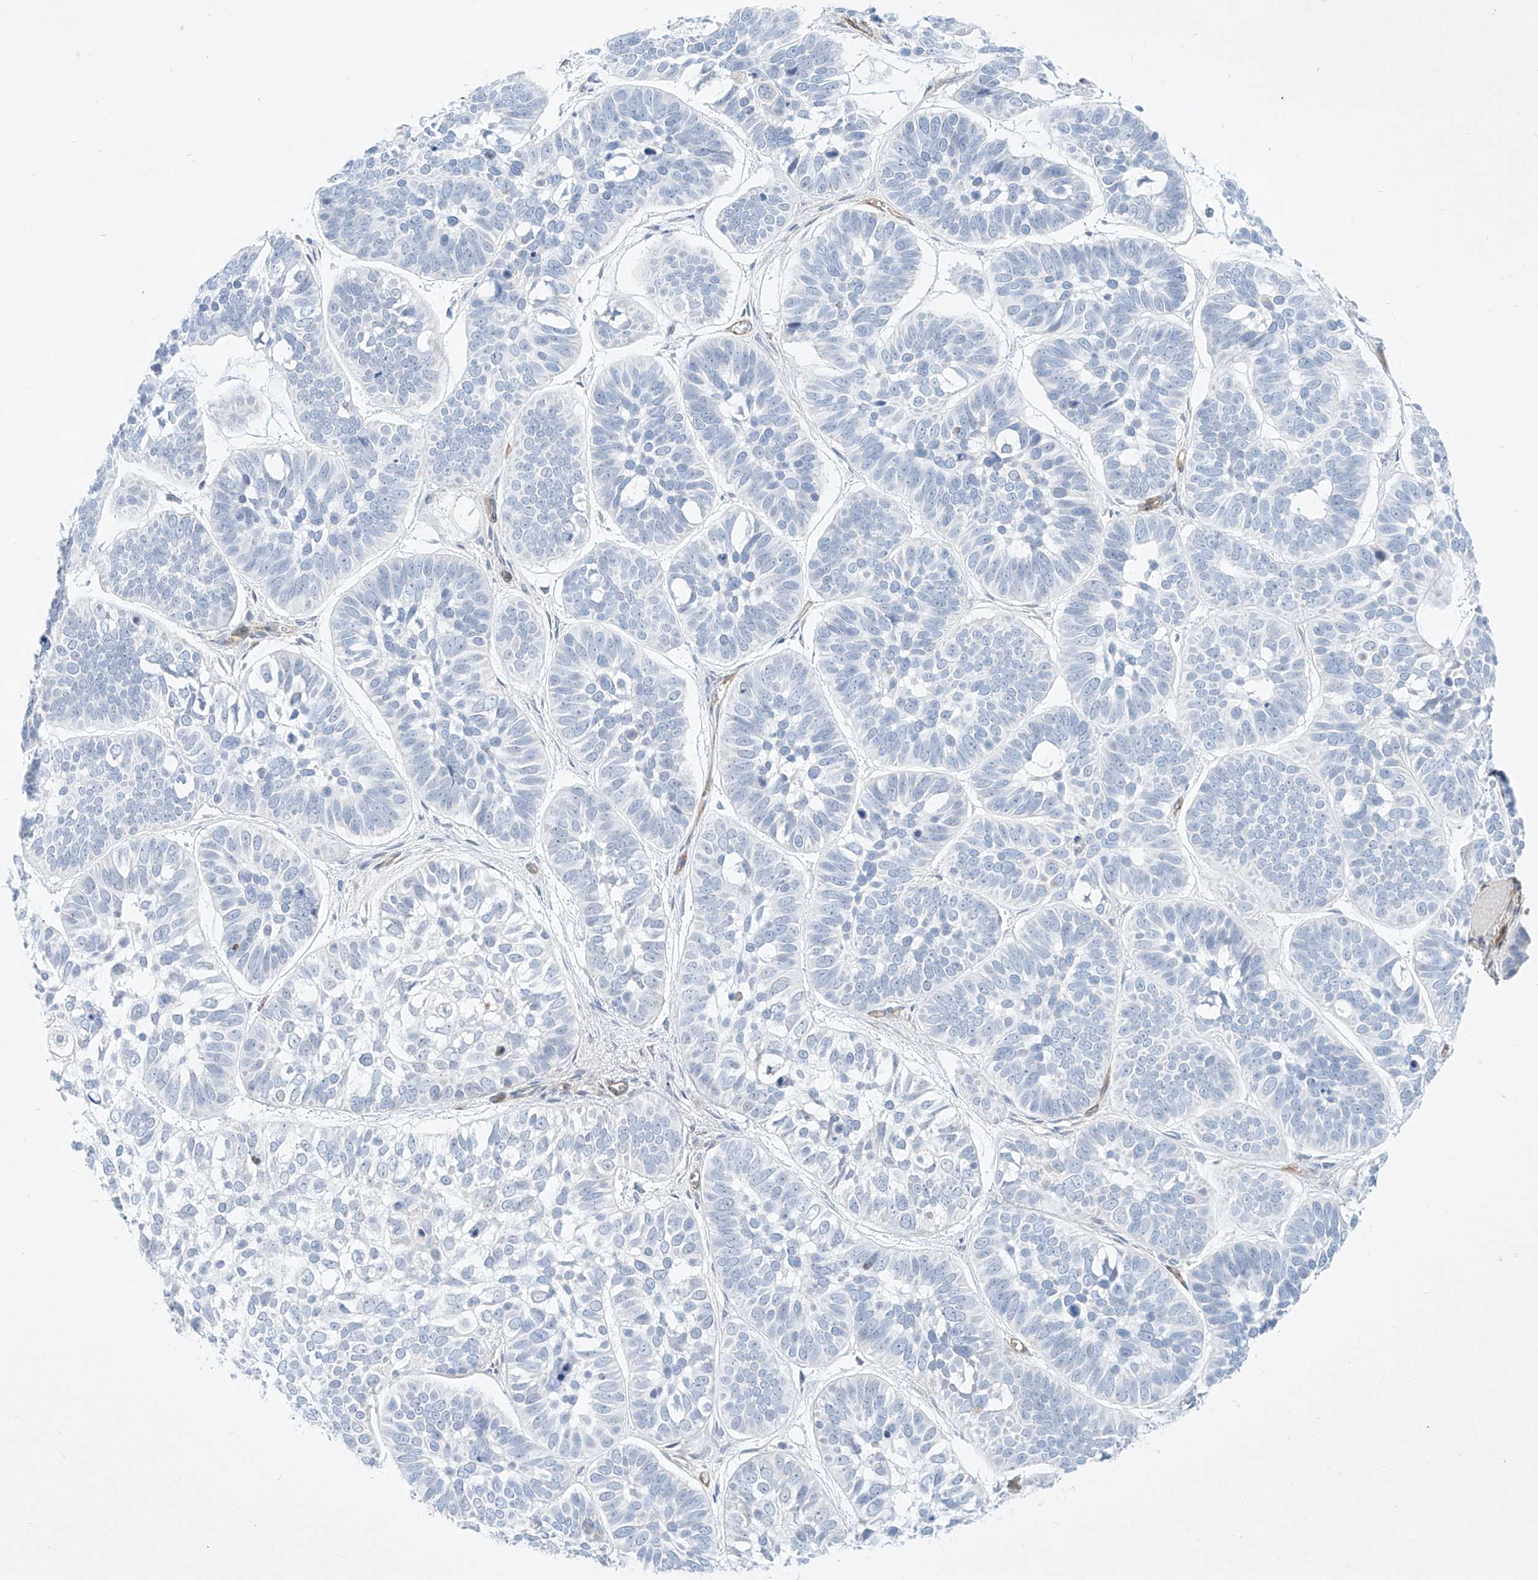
{"staining": {"intensity": "negative", "quantity": "none", "location": "none"}, "tissue": "skin cancer", "cell_type": "Tumor cells", "image_type": "cancer", "snomed": [{"axis": "morphology", "description": "Basal cell carcinoma"}, {"axis": "topography", "description": "Skin"}], "caption": "The micrograph exhibits no significant staining in tumor cells of skin cancer (basal cell carcinoma).", "gene": "REEP2", "patient": {"sex": "male", "age": 62}}